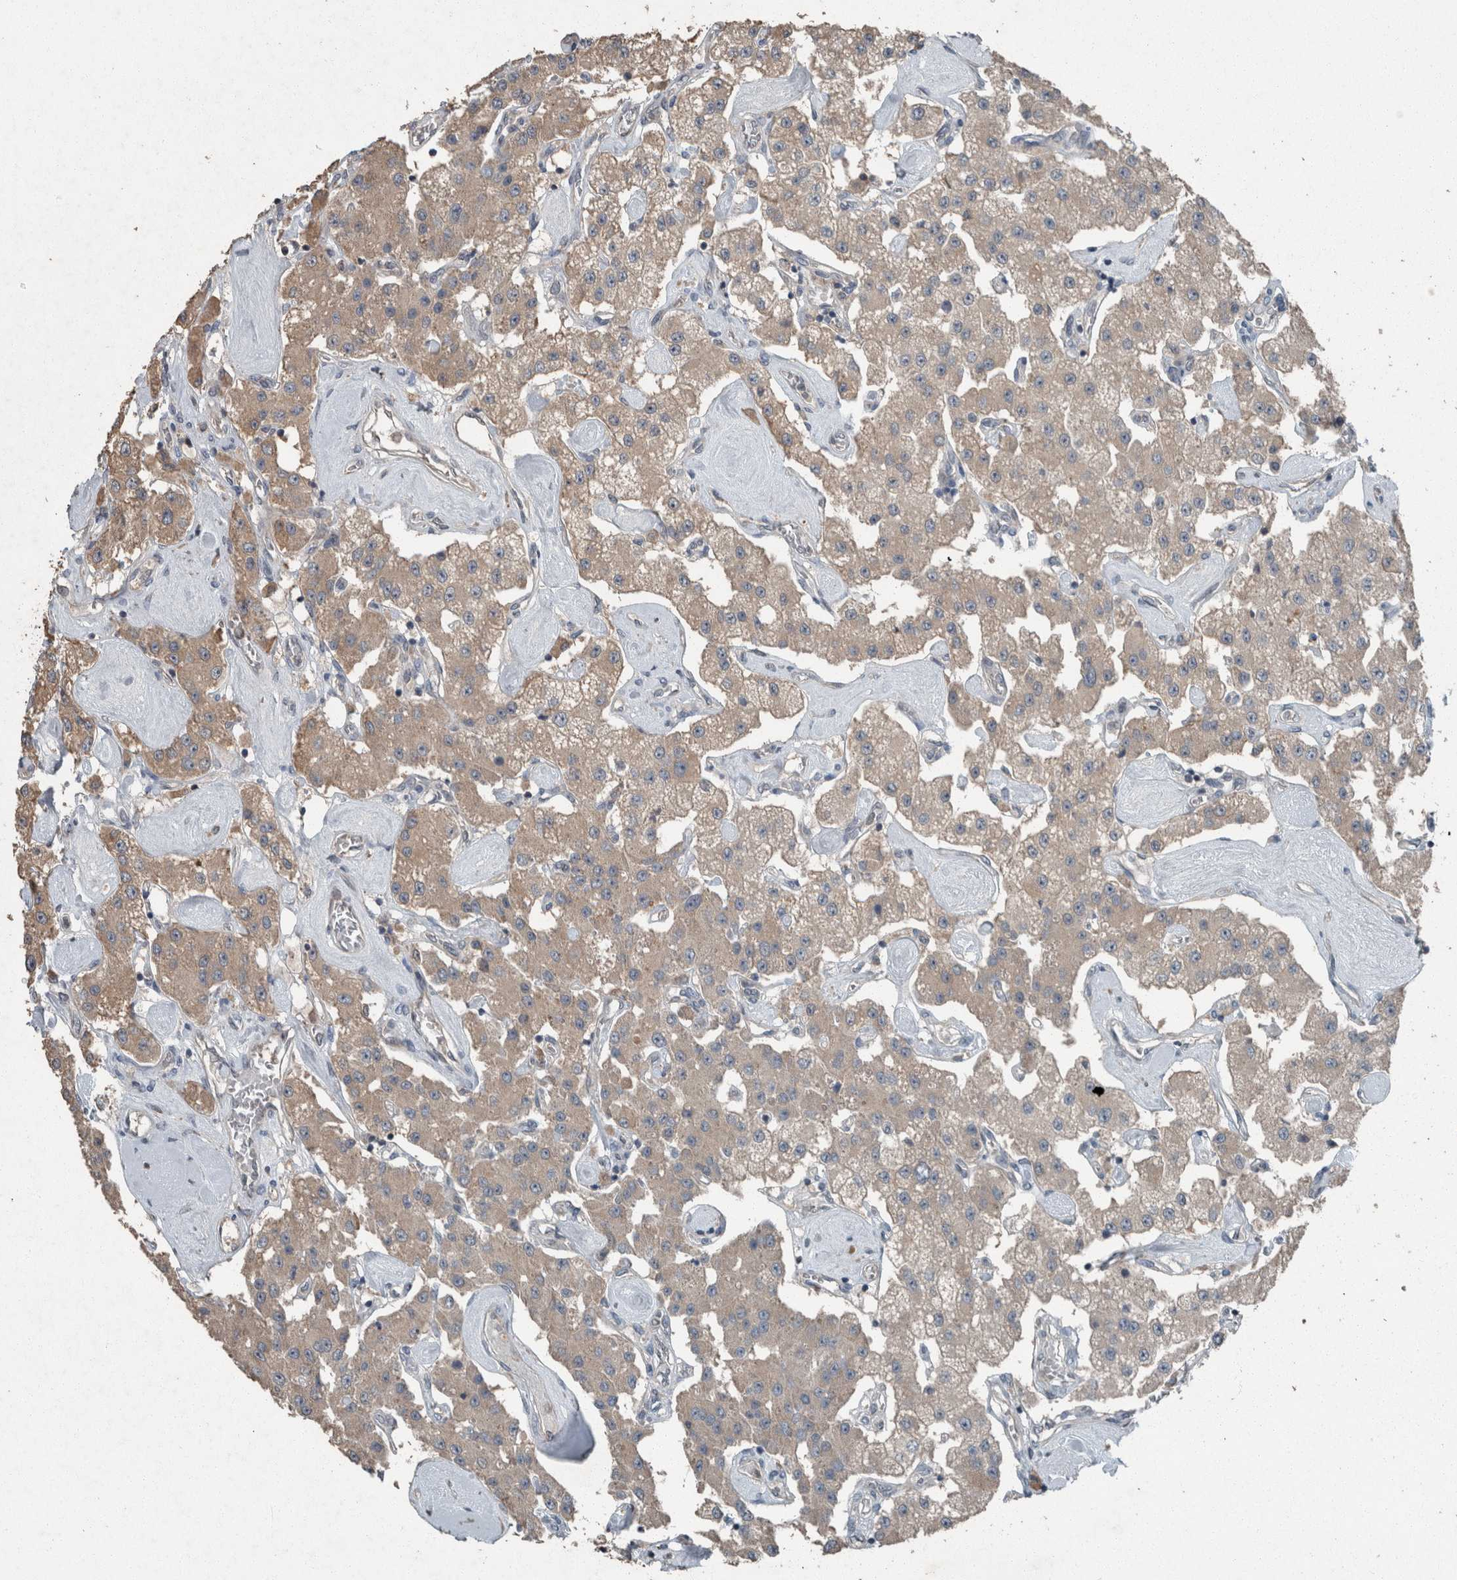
{"staining": {"intensity": "weak", "quantity": ">75%", "location": "cytoplasmic/membranous"}, "tissue": "carcinoid", "cell_type": "Tumor cells", "image_type": "cancer", "snomed": [{"axis": "morphology", "description": "Carcinoid, malignant, NOS"}, {"axis": "topography", "description": "Pancreas"}], "caption": "Immunohistochemical staining of malignant carcinoid shows low levels of weak cytoplasmic/membranous positivity in about >75% of tumor cells. Nuclei are stained in blue.", "gene": "KNTC1", "patient": {"sex": "male", "age": 41}}